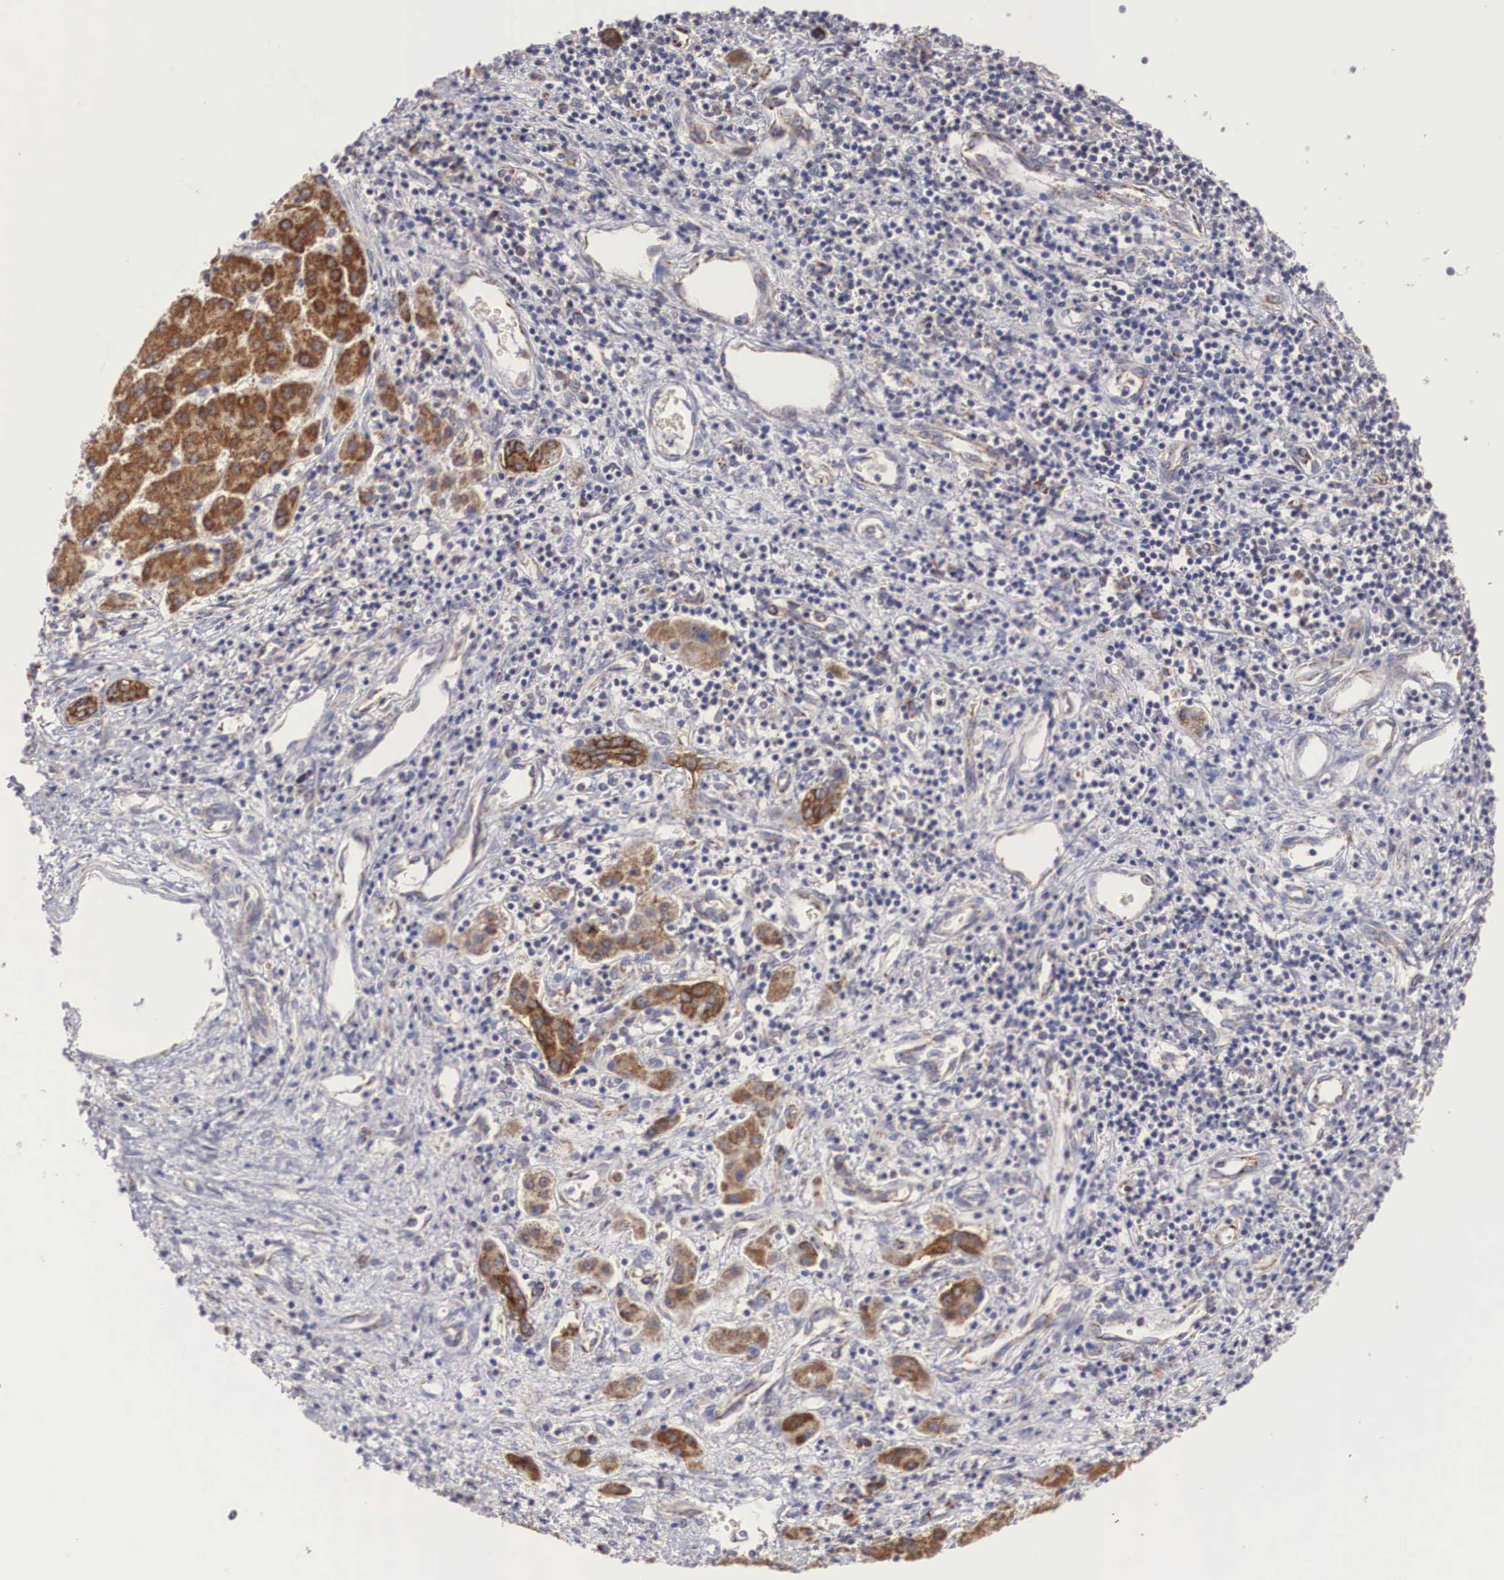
{"staining": {"intensity": "strong", "quantity": ">75%", "location": "cytoplasmic/membranous"}, "tissue": "liver cancer", "cell_type": "Tumor cells", "image_type": "cancer", "snomed": [{"axis": "morphology", "description": "Carcinoma, Hepatocellular, NOS"}, {"axis": "topography", "description": "Liver"}], "caption": "A micrograph showing strong cytoplasmic/membranous positivity in approximately >75% of tumor cells in liver hepatocellular carcinoma, as visualized by brown immunohistochemical staining.", "gene": "XPNPEP3", "patient": {"sex": "male", "age": 24}}